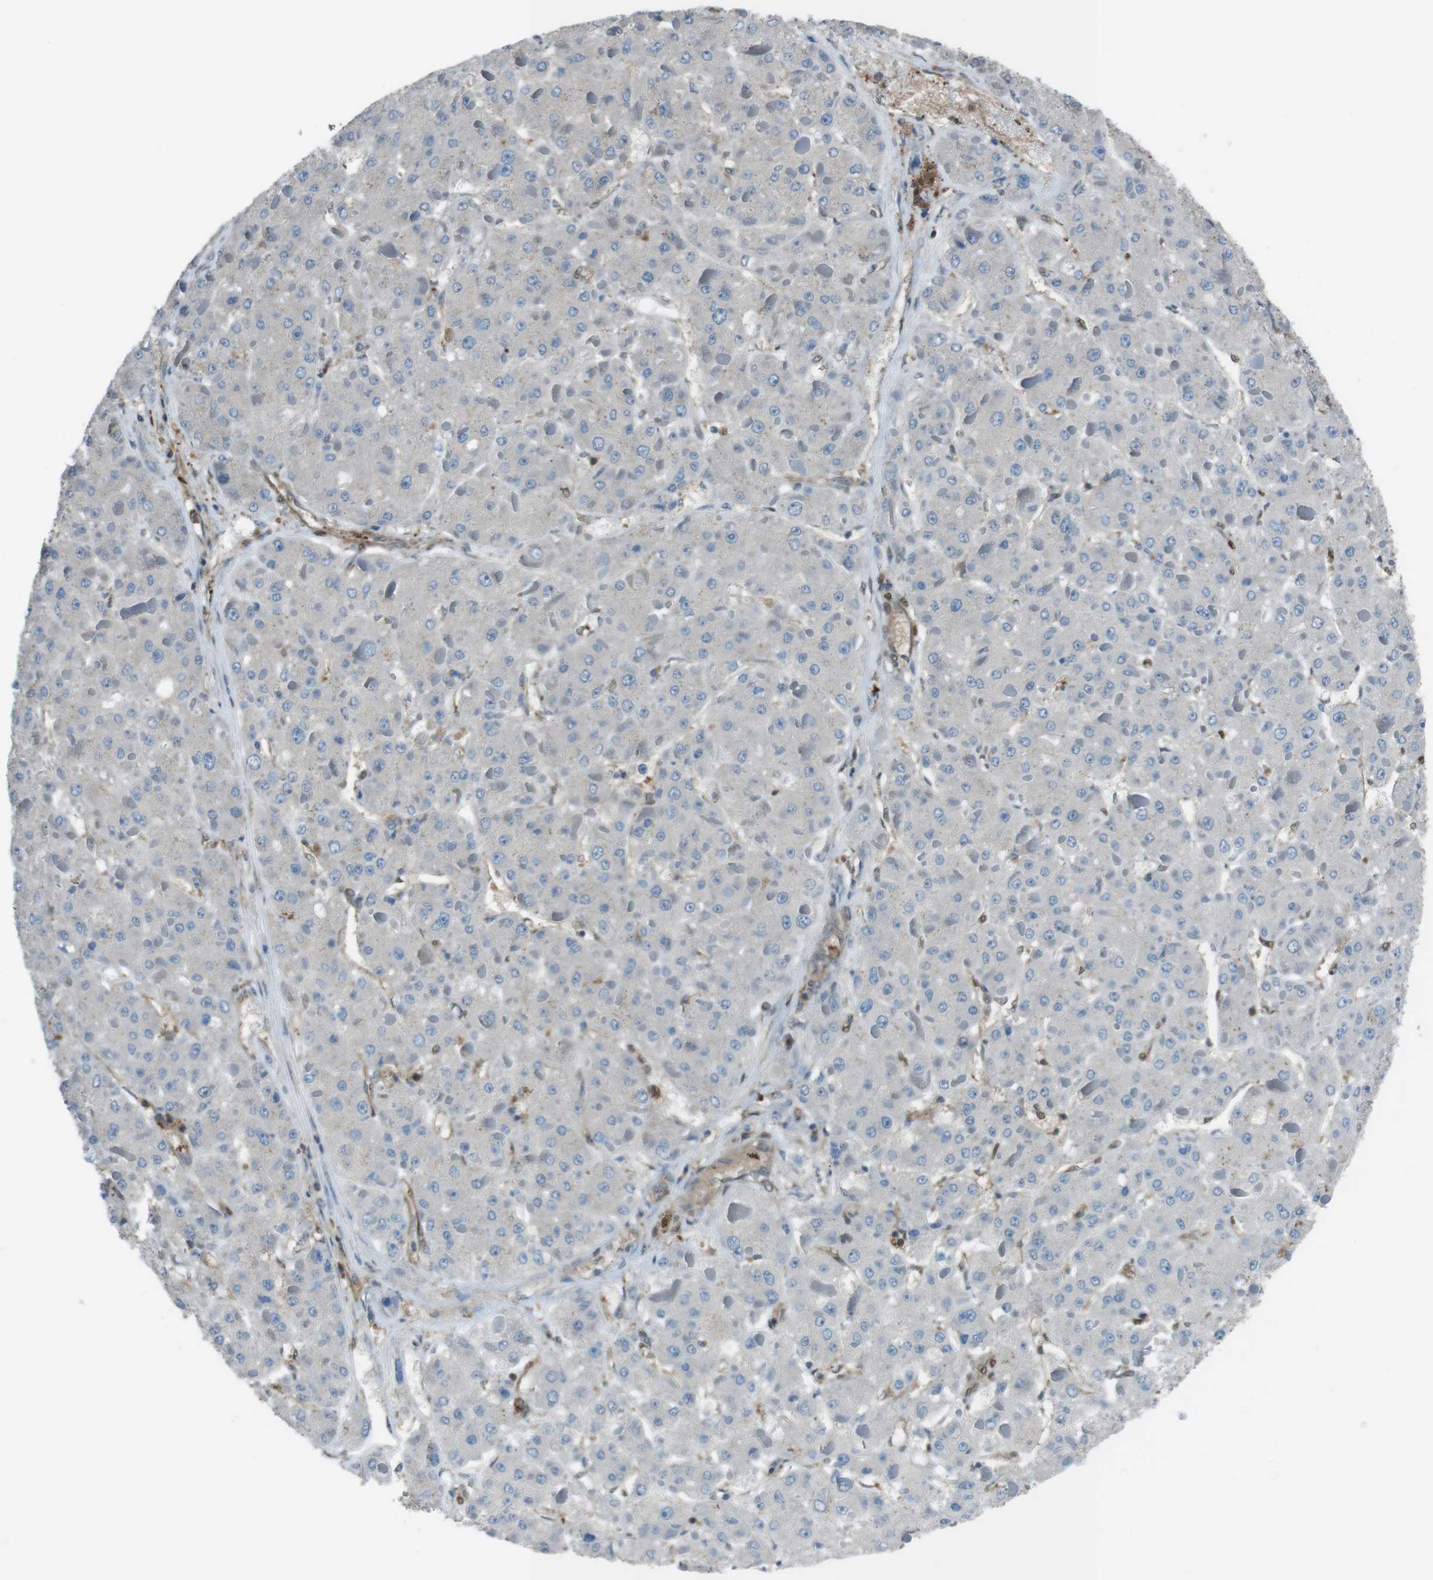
{"staining": {"intensity": "negative", "quantity": "none", "location": "none"}, "tissue": "liver cancer", "cell_type": "Tumor cells", "image_type": "cancer", "snomed": [{"axis": "morphology", "description": "Carcinoma, Hepatocellular, NOS"}, {"axis": "topography", "description": "Liver"}], "caption": "This photomicrograph is of liver cancer (hepatocellular carcinoma) stained with IHC to label a protein in brown with the nuclei are counter-stained blue. There is no staining in tumor cells.", "gene": "TWSG1", "patient": {"sex": "female", "age": 73}}